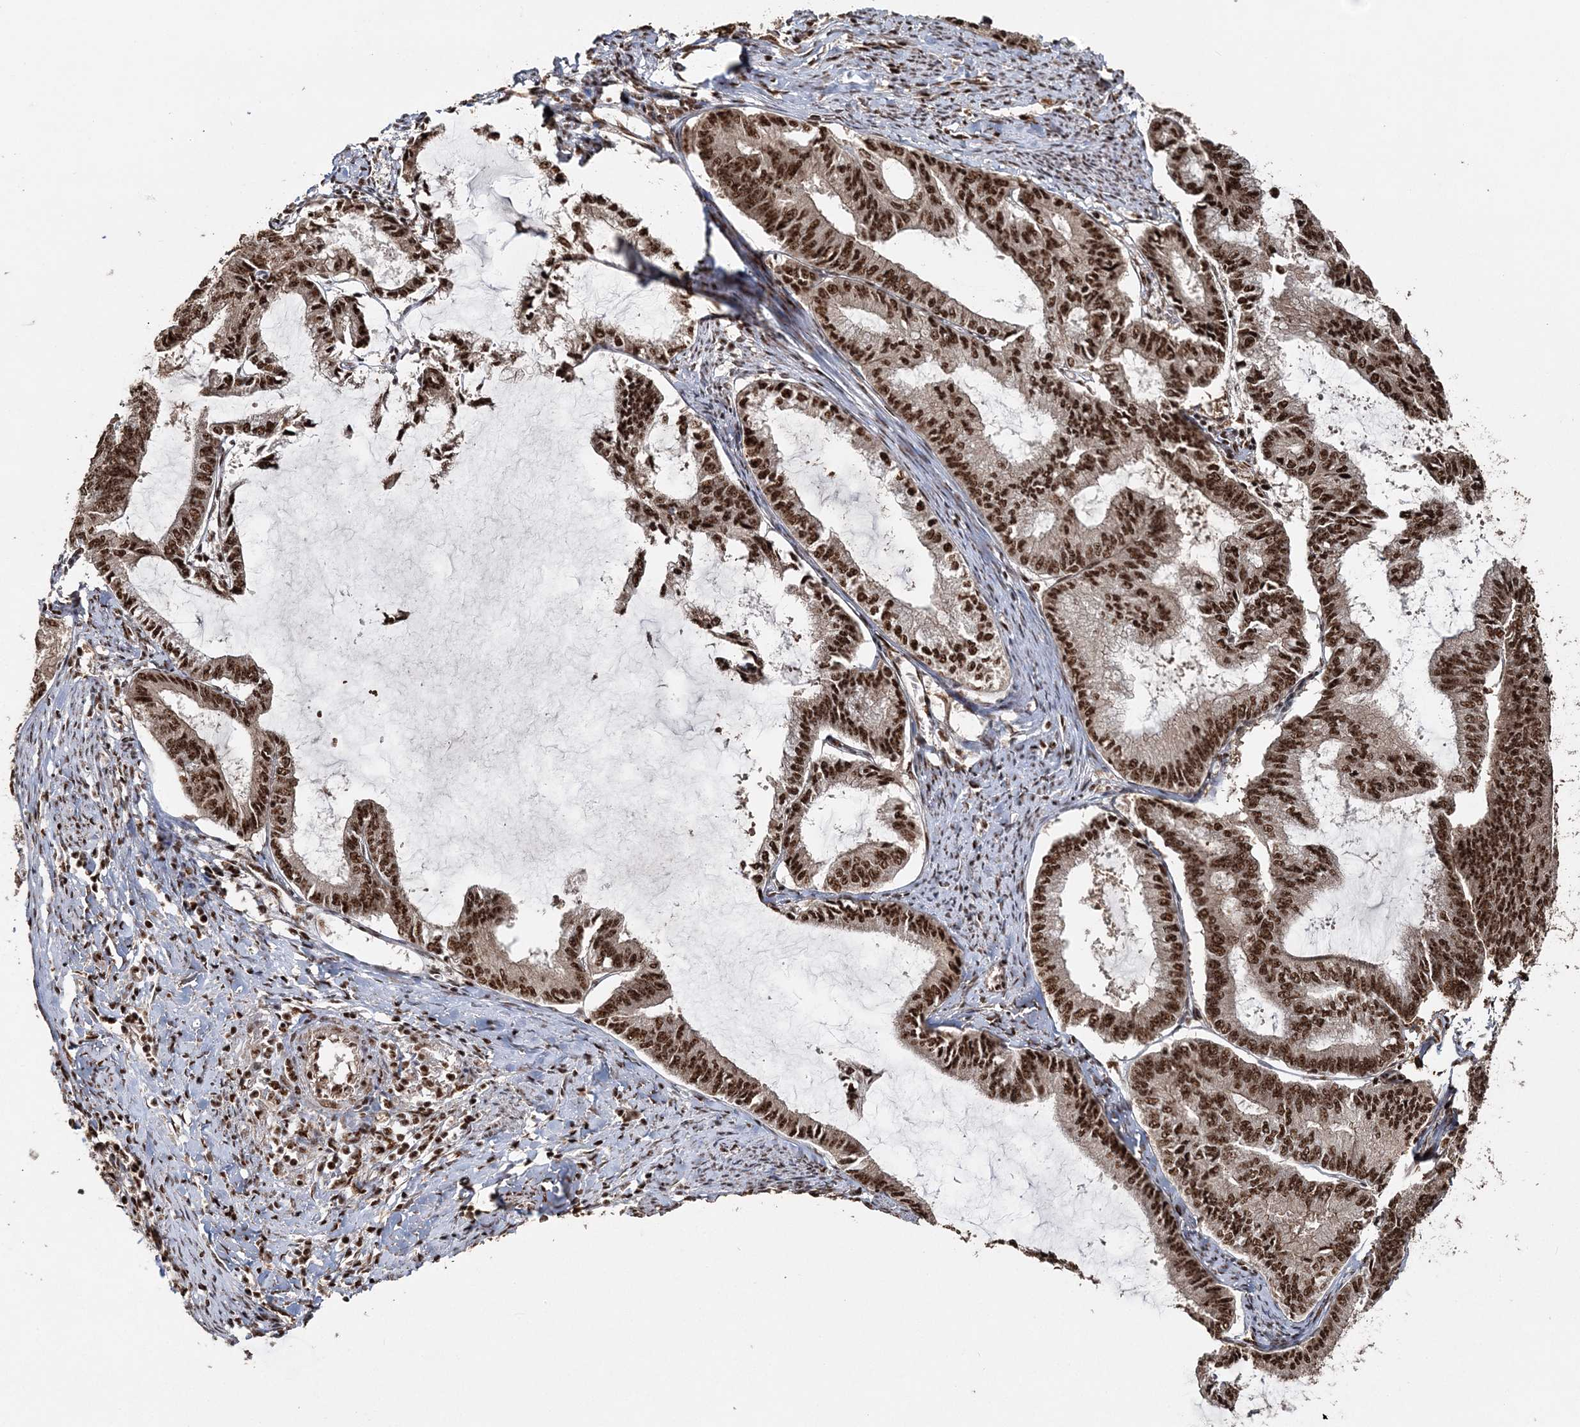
{"staining": {"intensity": "strong", "quantity": ">75%", "location": "nuclear"}, "tissue": "endometrial cancer", "cell_type": "Tumor cells", "image_type": "cancer", "snomed": [{"axis": "morphology", "description": "Adenocarcinoma, NOS"}, {"axis": "topography", "description": "Endometrium"}], "caption": "Endometrial cancer (adenocarcinoma) stained for a protein (brown) reveals strong nuclear positive staining in about >75% of tumor cells.", "gene": "EXOSC8", "patient": {"sex": "female", "age": 86}}